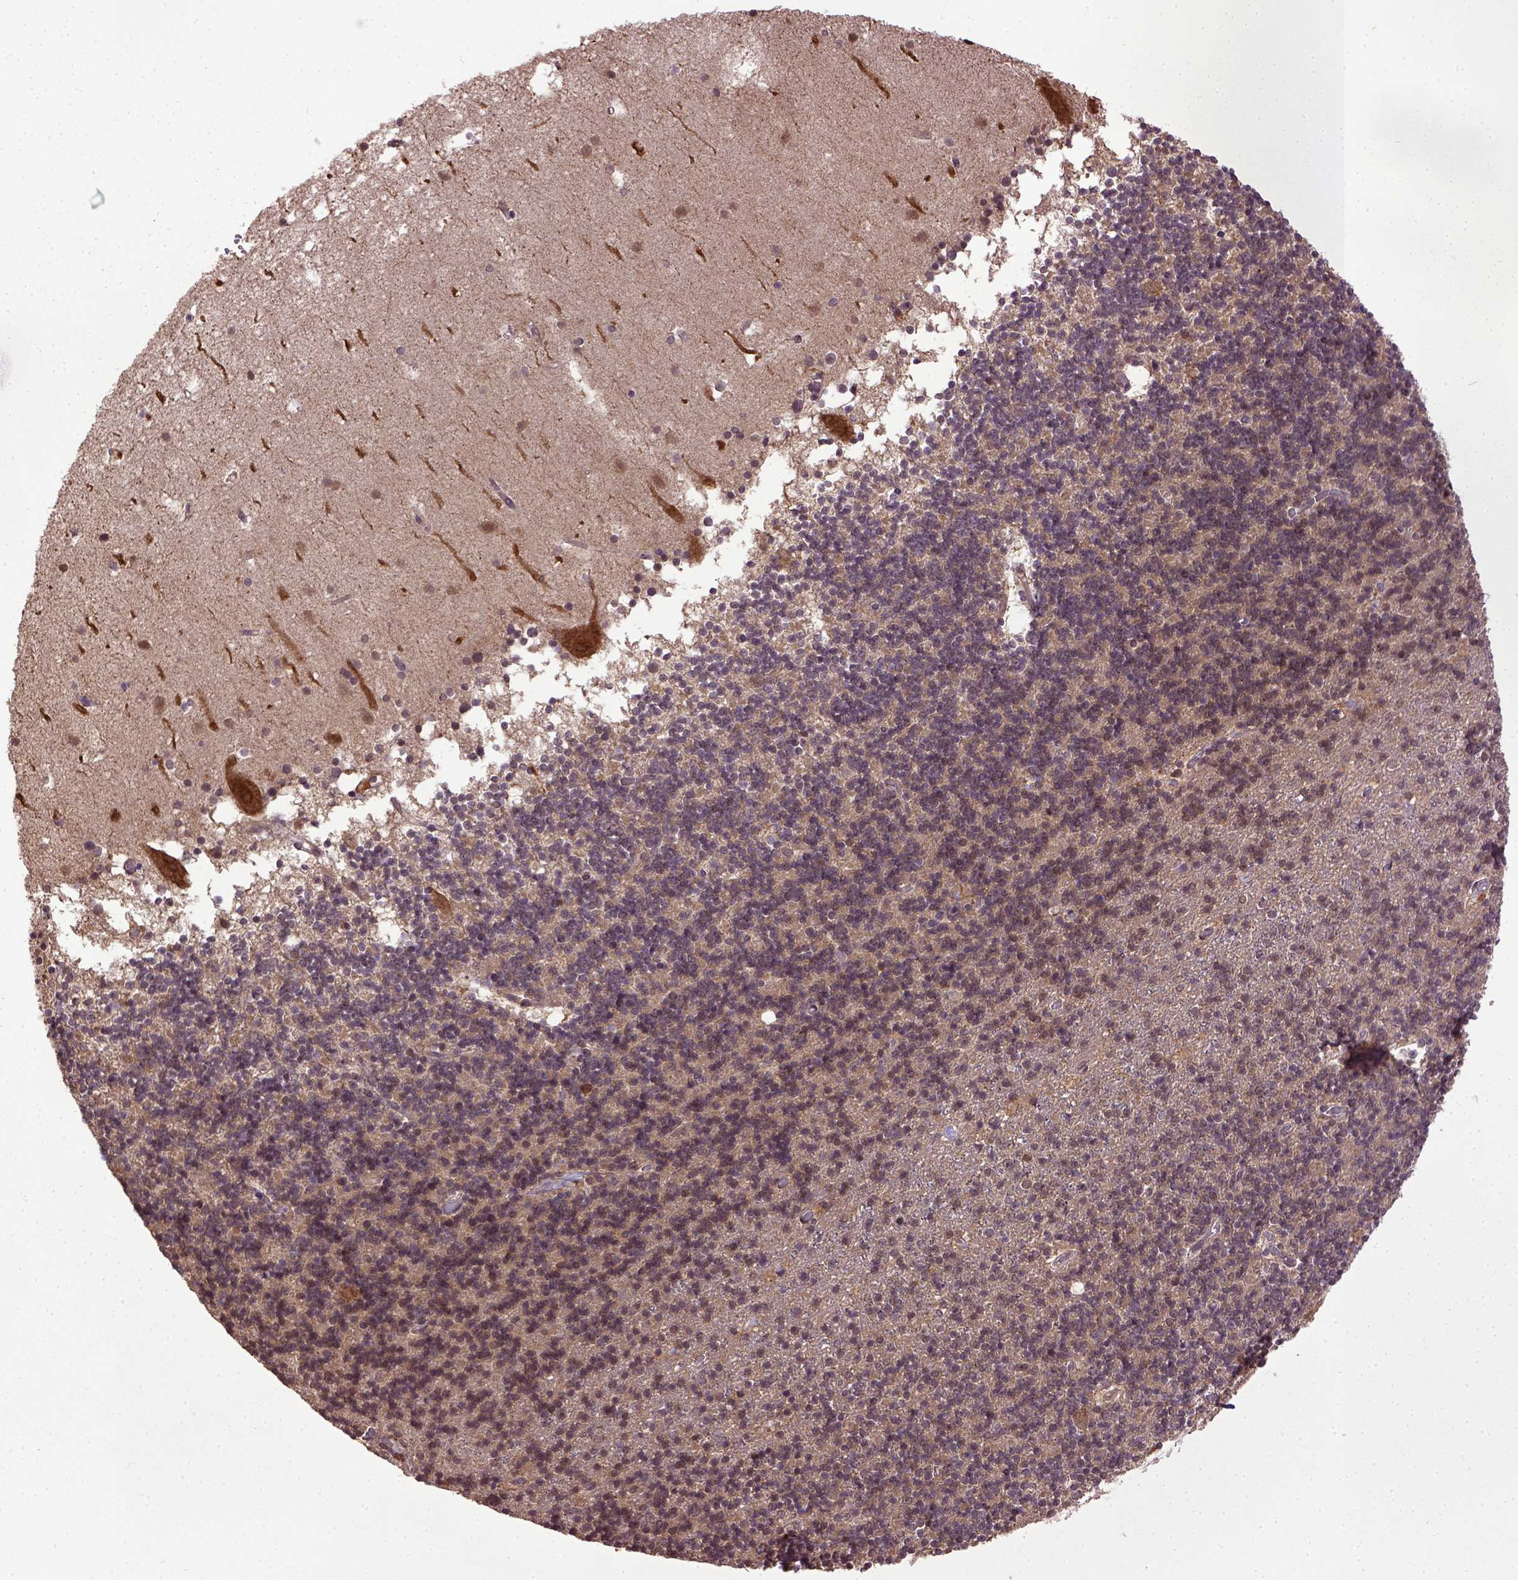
{"staining": {"intensity": "weak", "quantity": "25%-75%", "location": "cytoplasmic/membranous,nuclear"}, "tissue": "cerebellum", "cell_type": "Cells in granular layer", "image_type": "normal", "snomed": [{"axis": "morphology", "description": "Normal tissue, NOS"}, {"axis": "topography", "description": "Cerebellum"}], "caption": "Protein analysis of unremarkable cerebellum shows weak cytoplasmic/membranous,nuclear staining in approximately 25%-75% of cells in granular layer. The staining was performed using DAB (3,3'-diaminobenzidine), with brown indicating positive protein expression. Nuclei are stained blue with hematoxylin.", "gene": "UBA3", "patient": {"sex": "male", "age": 70}}